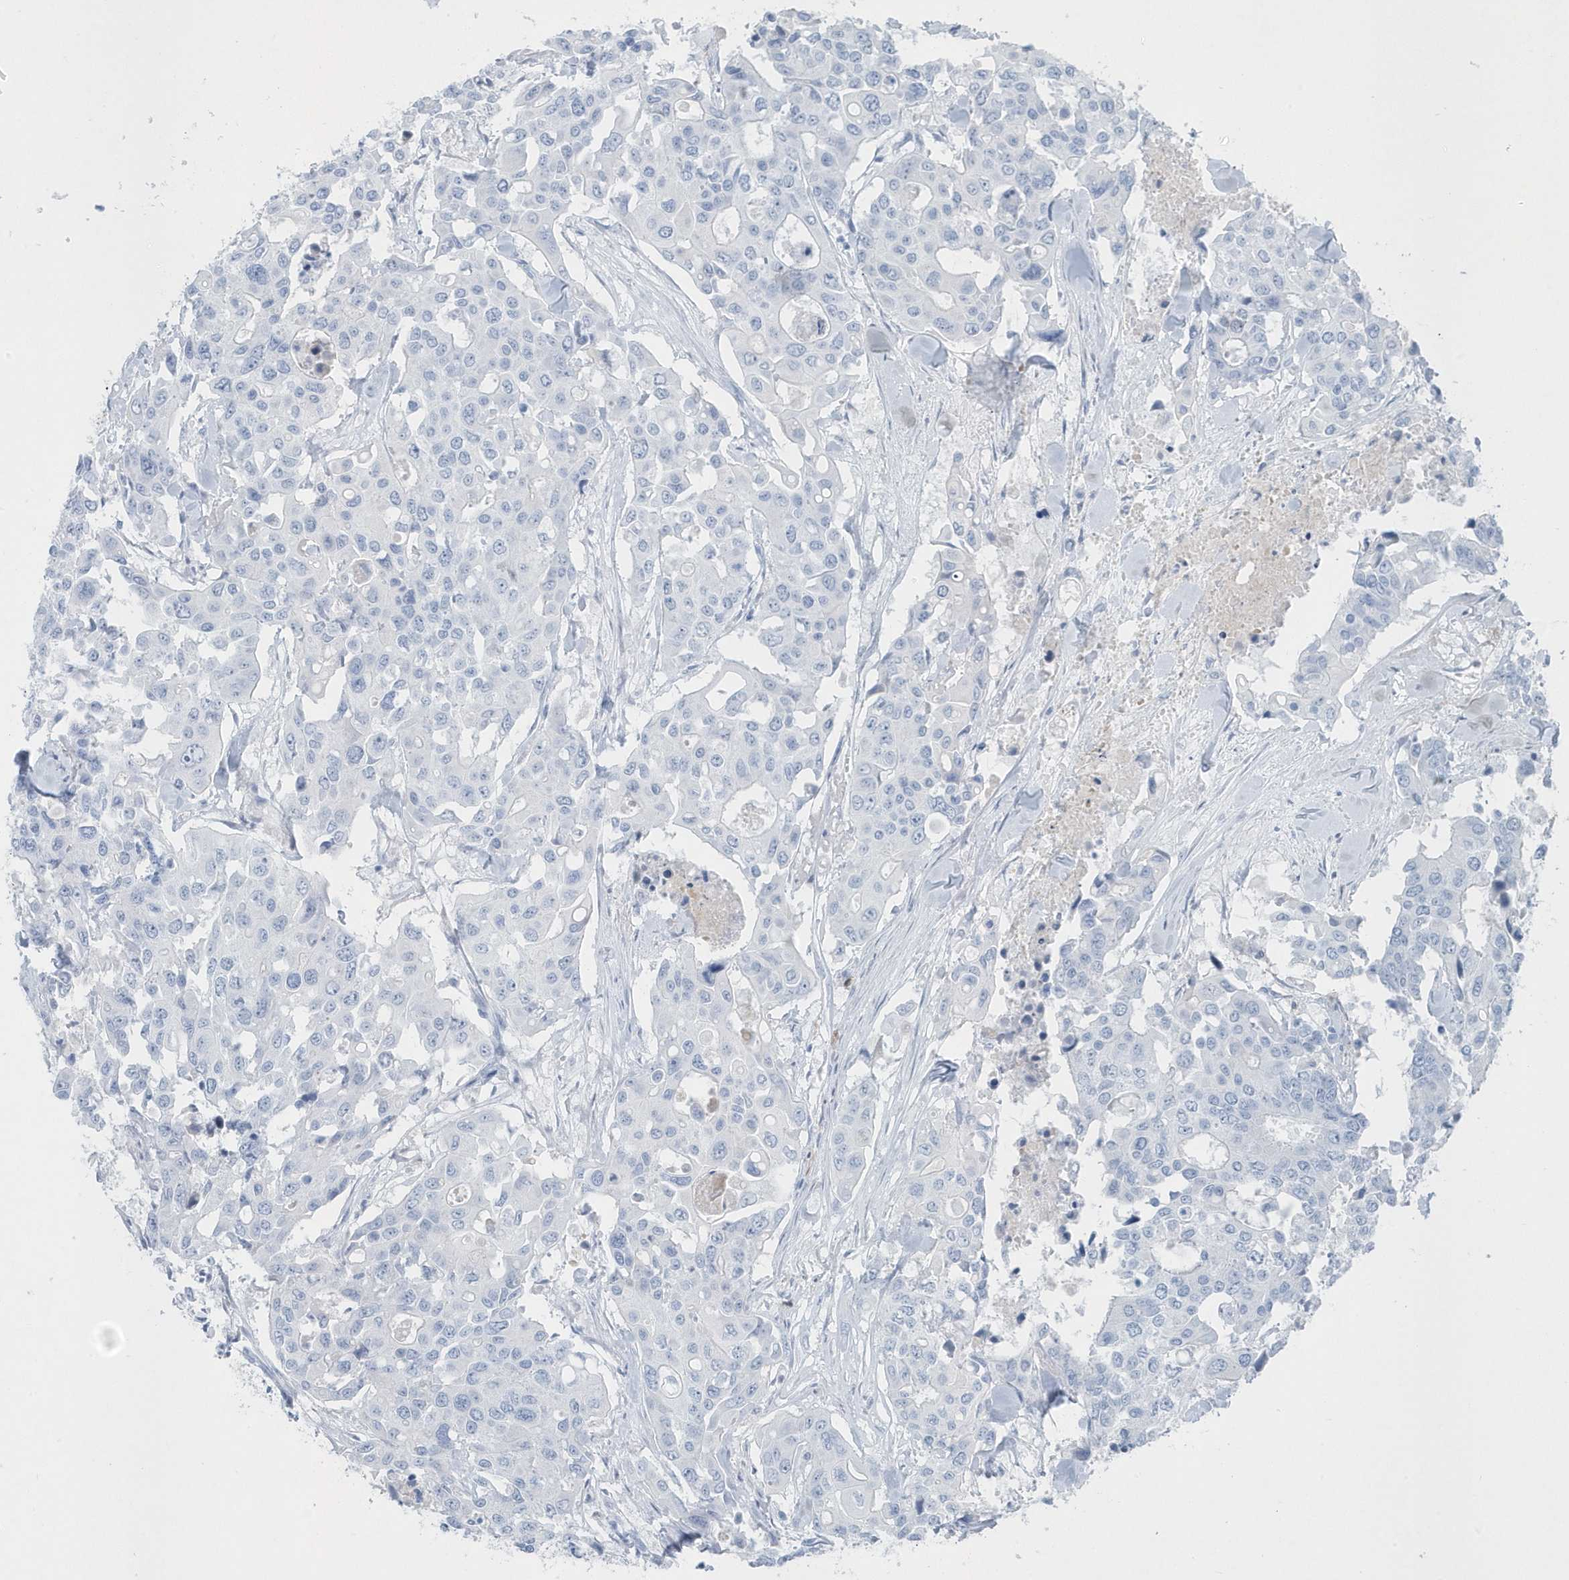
{"staining": {"intensity": "negative", "quantity": "none", "location": "none"}, "tissue": "colorectal cancer", "cell_type": "Tumor cells", "image_type": "cancer", "snomed": [{"axis": "morphology", "description": "Adenocarcinoma, NOS"}, {"axis": "topography", "description": "Colon"}], "caption": "The image shows no significant positivity in tumor cells of colorectal adenocarcinoma.", "gene": "FAM98A", "patient": {"sex": "male", "age": 77}}